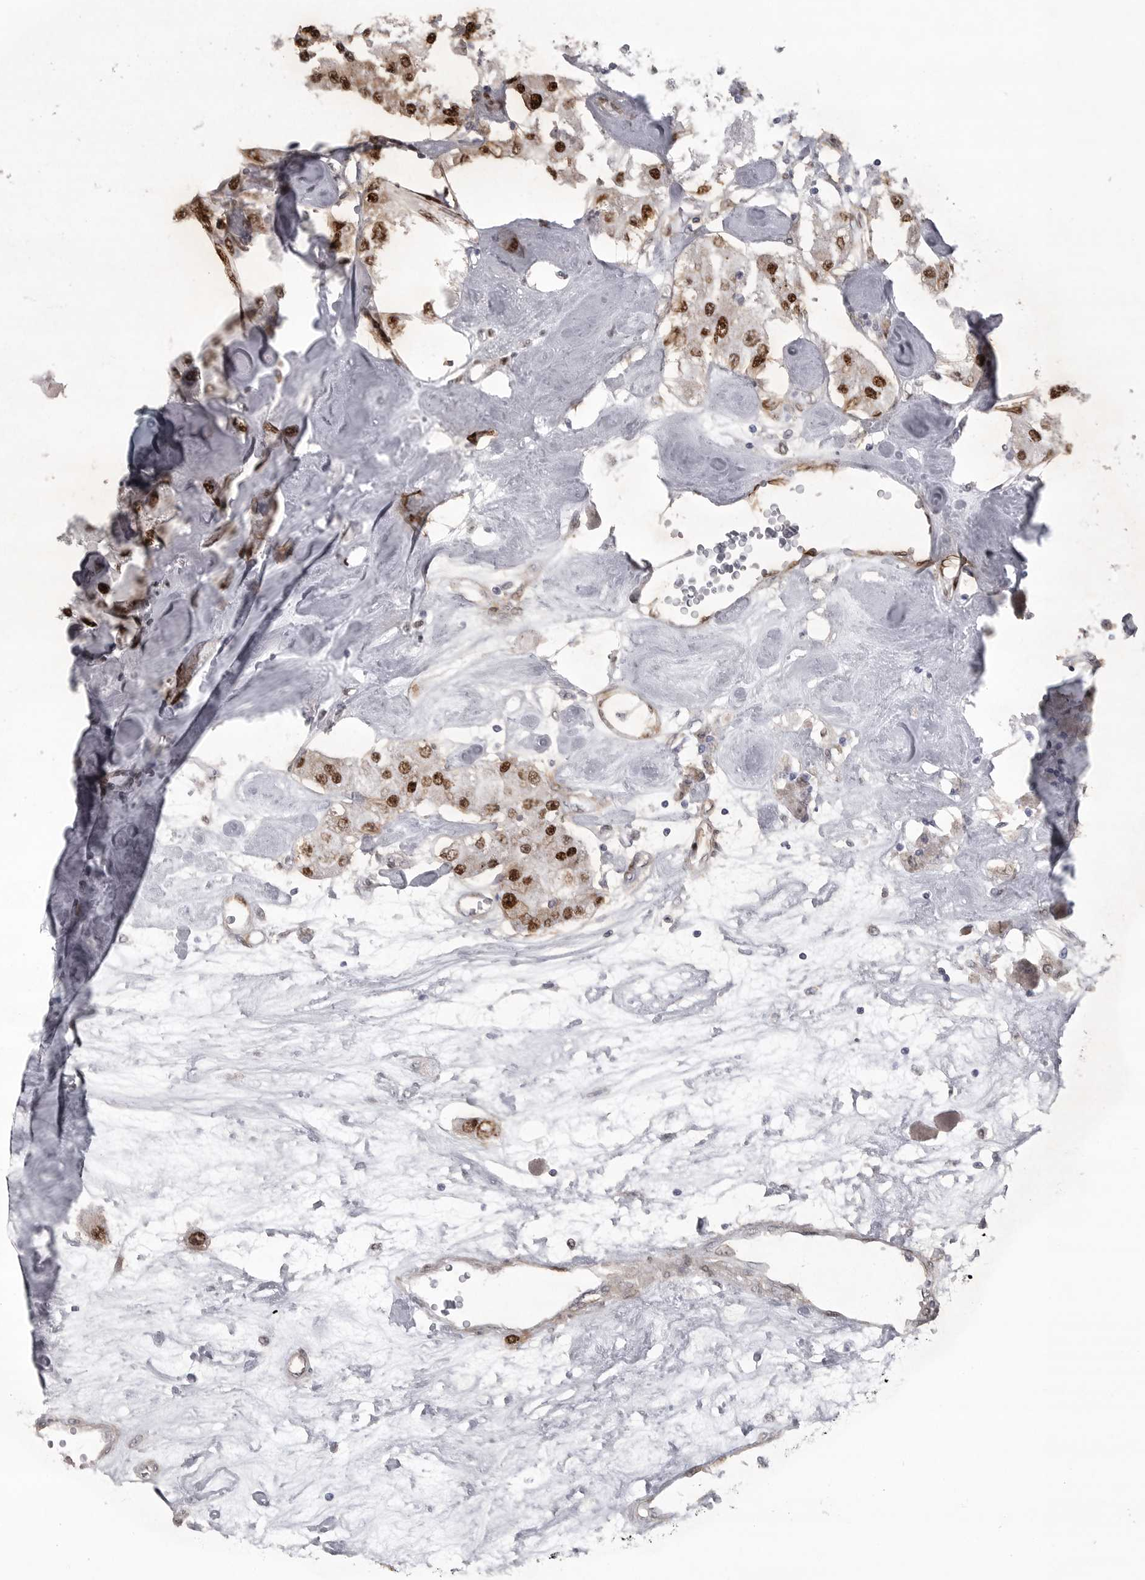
{"staining": {"intensity": "strong", "quantity": ">75%", "location": "nuclear"}, "tissue": "carcinoid", "cell_type": "Tumor cells", "image_type": "cancer", "snomed": [{"axis": "morphology", "description": "Carcinoid, malignant, NOS"}, {"axis": "topography", "description": "Pancreas"}], "caption": "A high-resolution photomicrograph shows immunohistochemistry staining of carcinoid, which reveals strong nuclear staining in about >75% of tumor cells. The staining was performed using DAB, with brown indicating positive protein expression. Nuclei are stained blue with hematoxylin.", "gene": "HMGN3", "patient": {"sex": "male", "age": 41}}